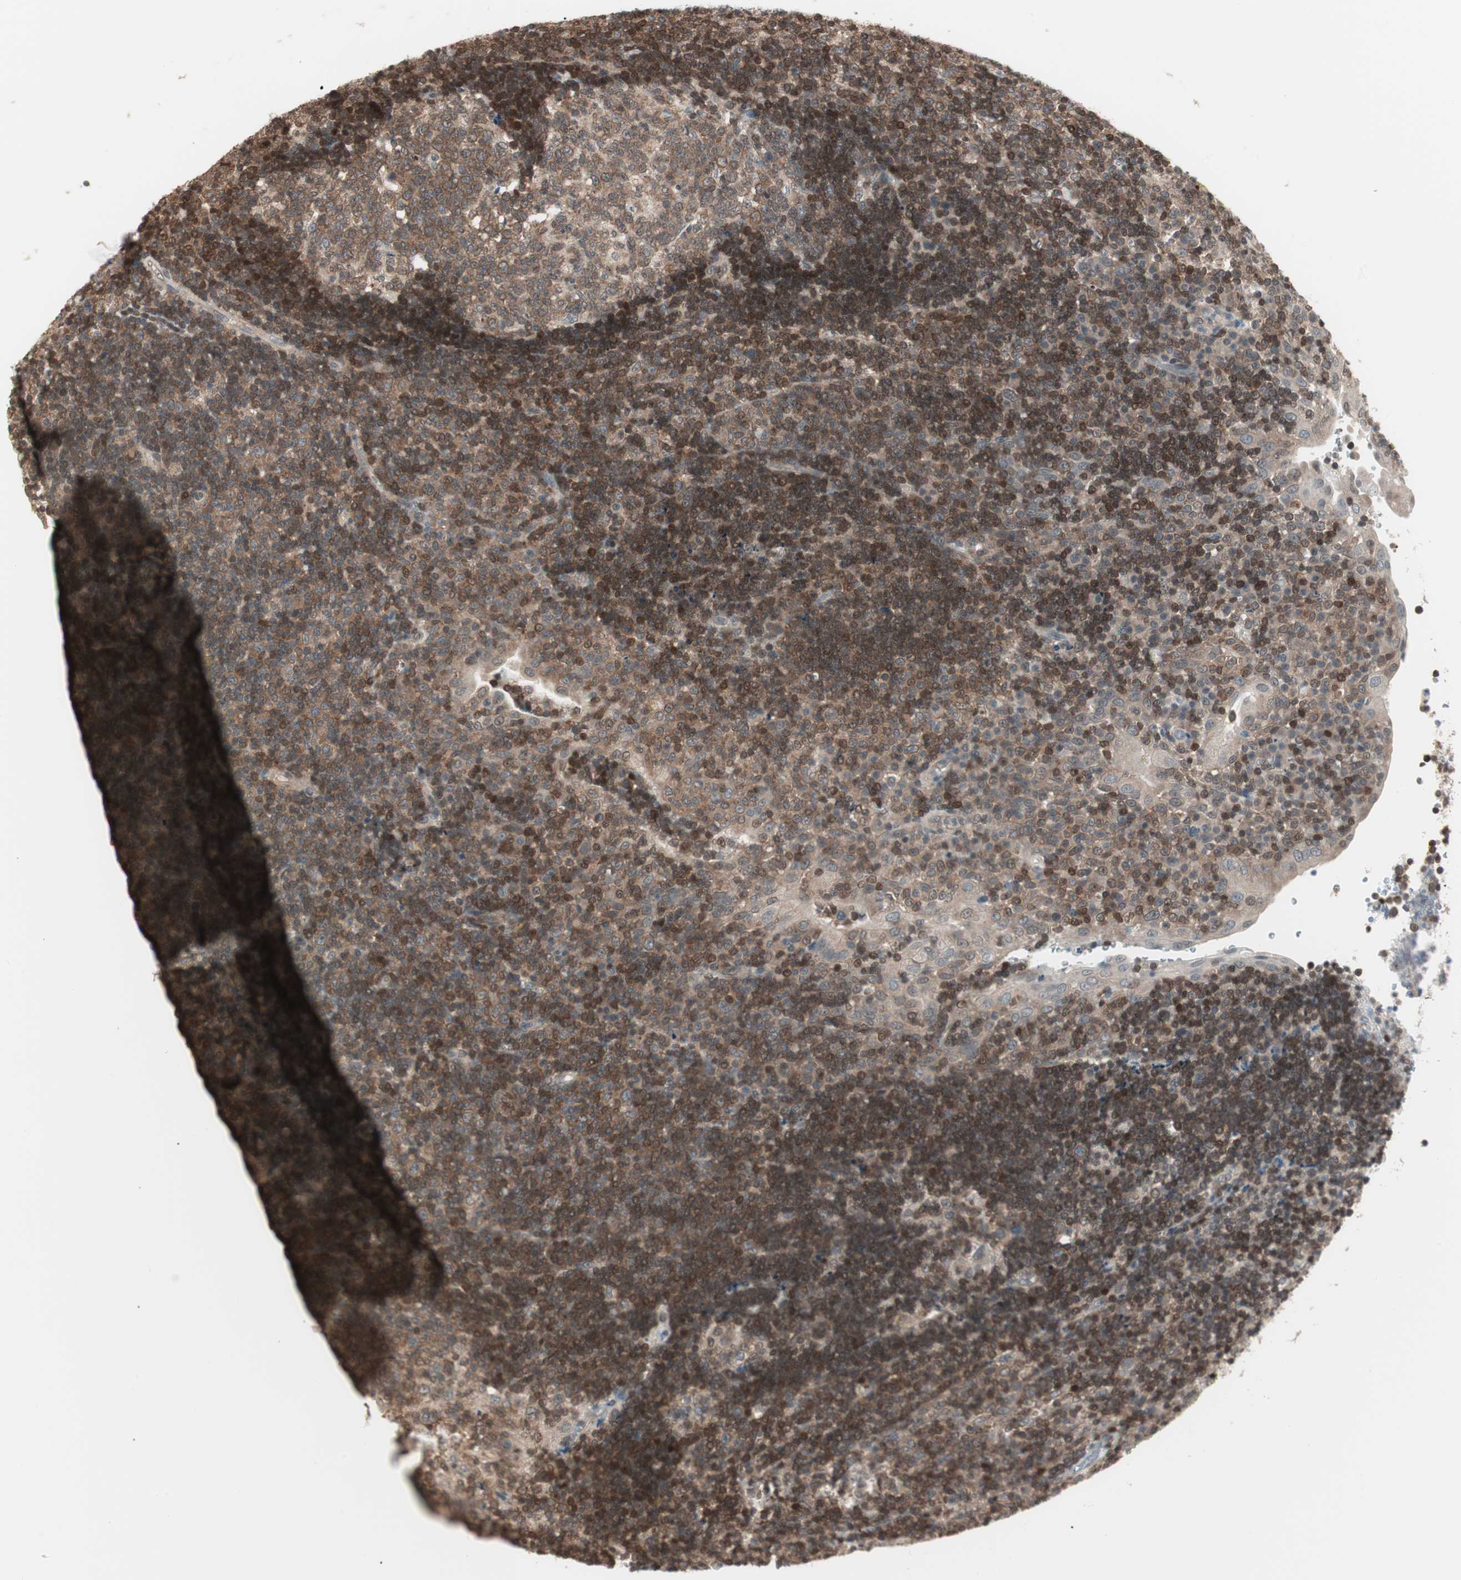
{"staining": {"intensity": "weak", "quantity": ">75%", "location": "cytoplasmic/membranous"}, "tissue": "tonsil", "cell_type": "Germinal center cells", "image_type": "normal", "snomed": [{"axis": "morphology", "description": "Normal tissue, NOS"}, {"axis": "topography", "description": "Tonsil"}], "caption": "The immunohistochemical stain shows weak cytoplasmic/membranous positivity in germinal center cells of benign tonsil.", "gene": "UBE2I", "patient": {"sex": "female", "age": 40}}